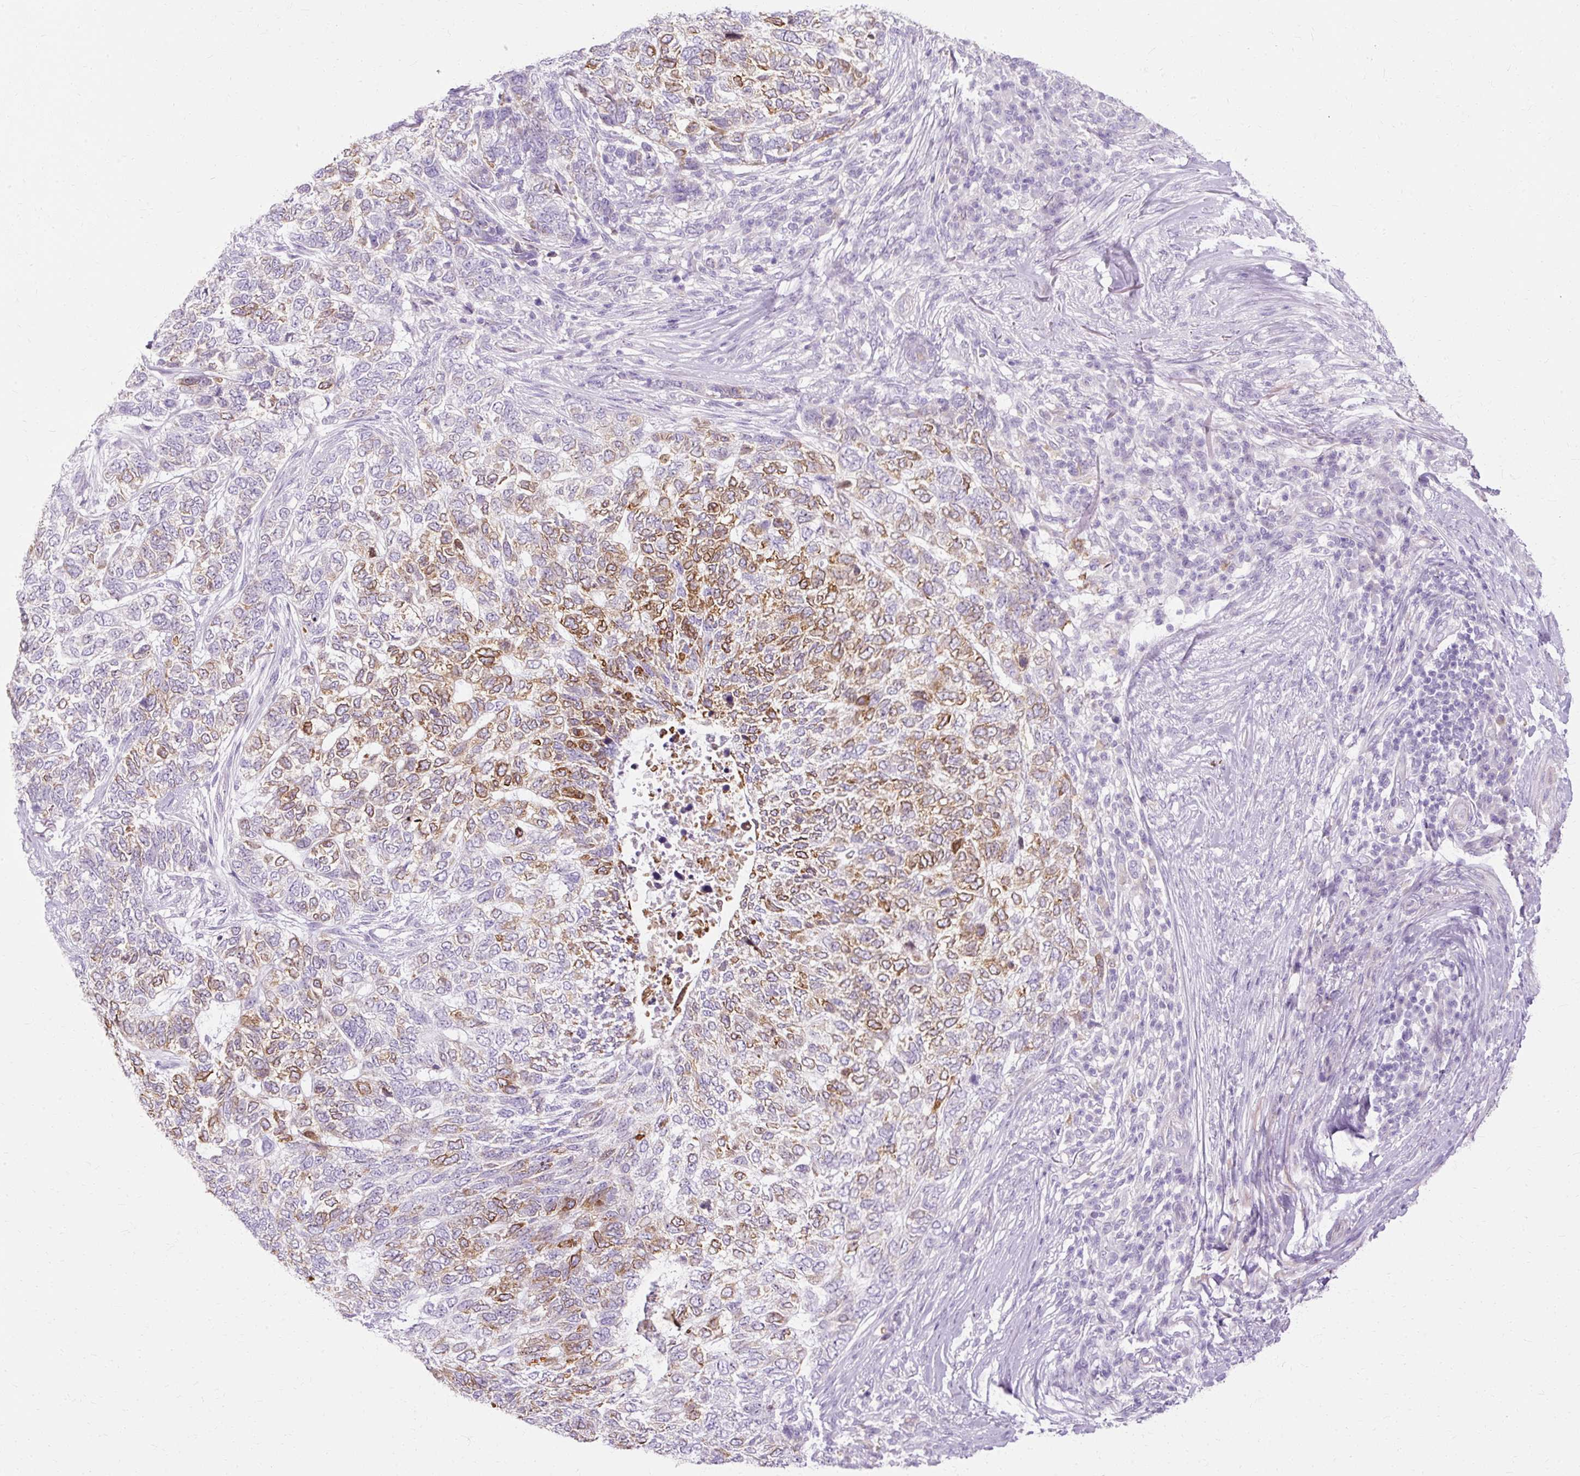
{"staining": {"intensity": "moderate", "quantity": "25%-75%", "location": "cytoplasmic/membranous"}, "tissue": "skin cancer", "cell_type": "Tumor cells", "image_type": "cancer", "snomed": [{"axis": "morphology", "description": "Basal cell carcinoma"}, {"axis": "topography", "description": "Skin"}], "caption": "Human skin cancer stained for a protein (brown) demonstrates moderate cytoplasmic/membranous positive staining in about 25%-75% of tumor cells.", "gene": "HSD11B1", "patient": {"sex": "female", "age": 65}}